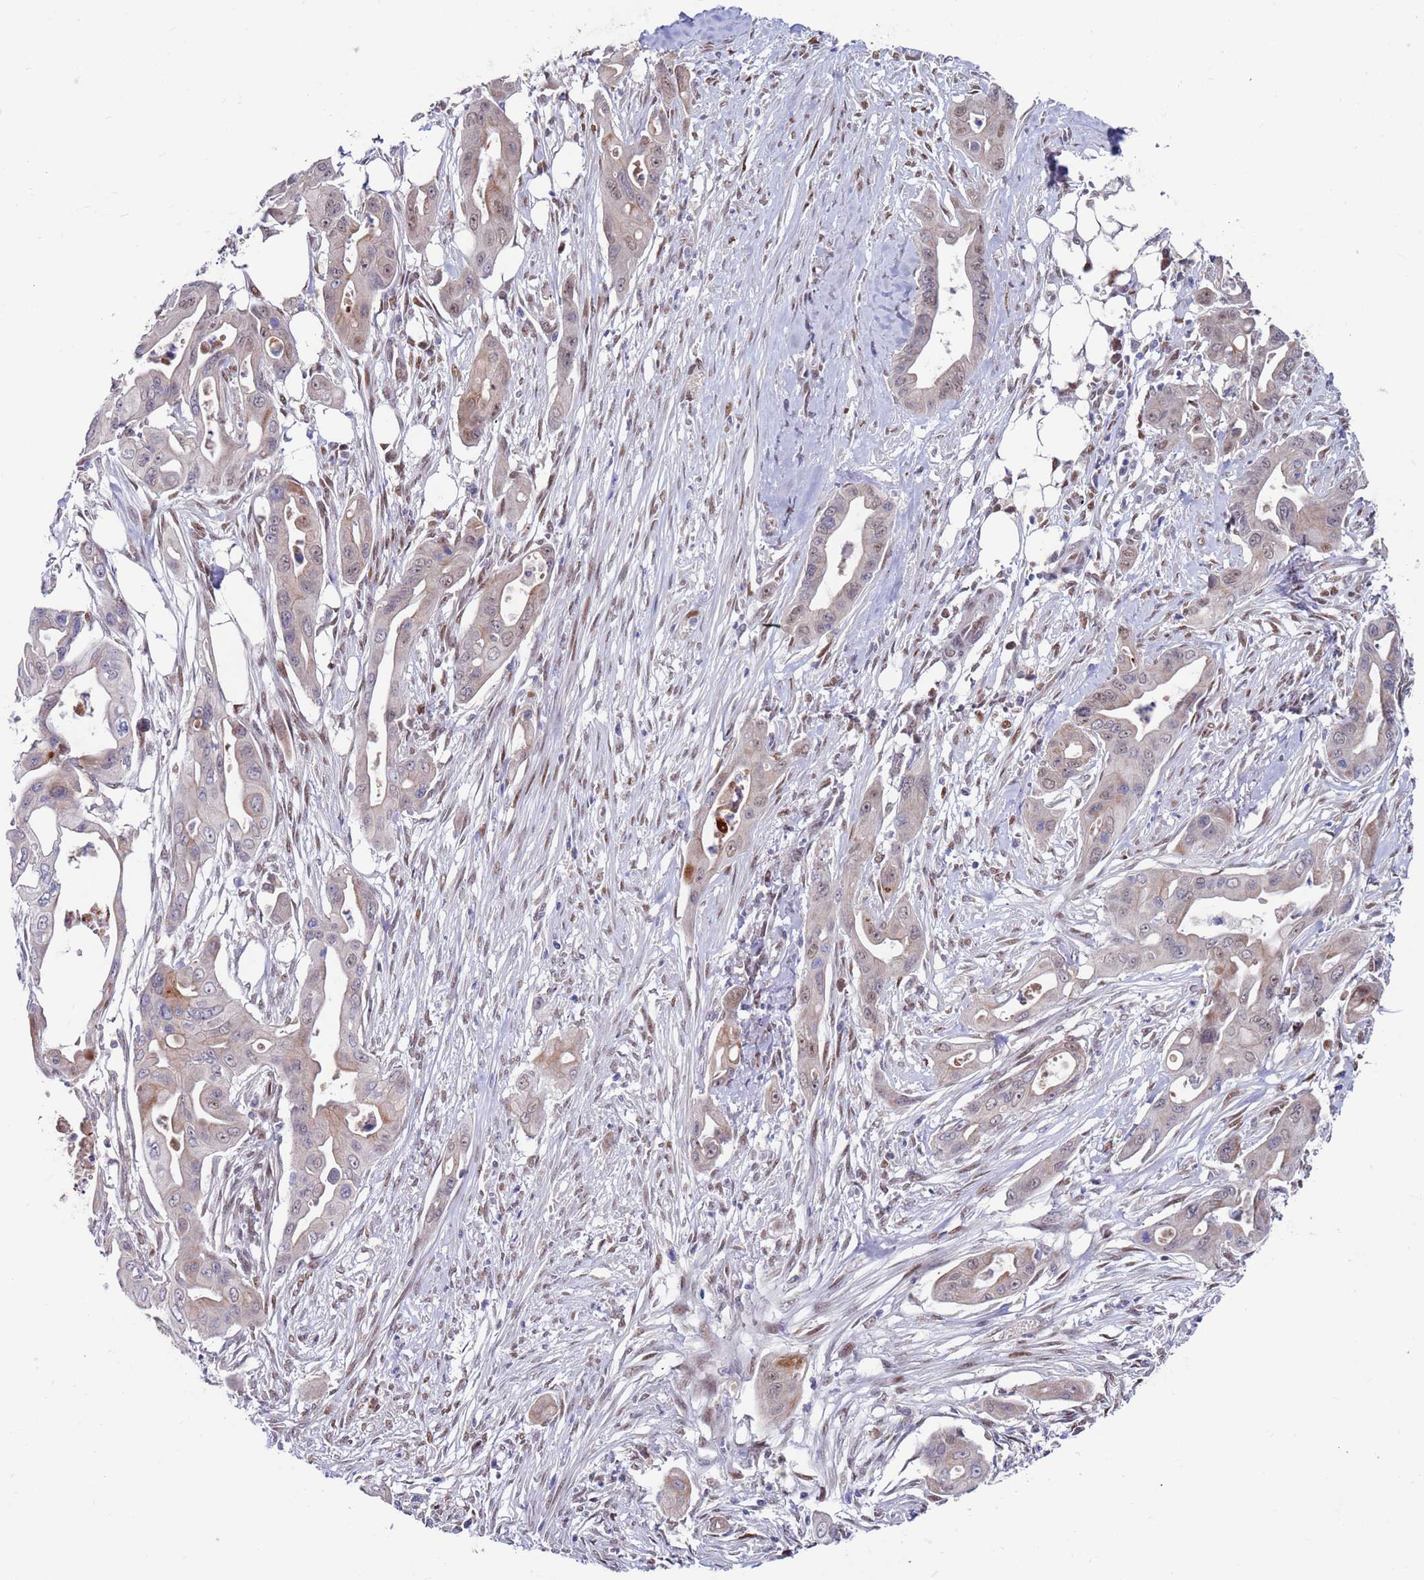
{"staining": {"intensity": "weak", "quantity": ">75%", "location": "cytoplasmic/membranous,nuclear"}, "tissue": "ovarian cancer", "cell_type": "Tumor cells", "image_type": "cancer", "snomed": [{"axis": "morphology", "description": "Cystadenocarcinoma, mucinous, NOS"}, {"axis": "topography", "description": "Ovary"}], "caption": "Human ovarian mucinous cystadenocarcinoma stained with a brown dye reveals weak cytoplasmic/membranous and nuclear positive staining in approximately >75% of tumor cells.", "gene": "FBXO27", "patient": {"sex": "female", "age": 70}}